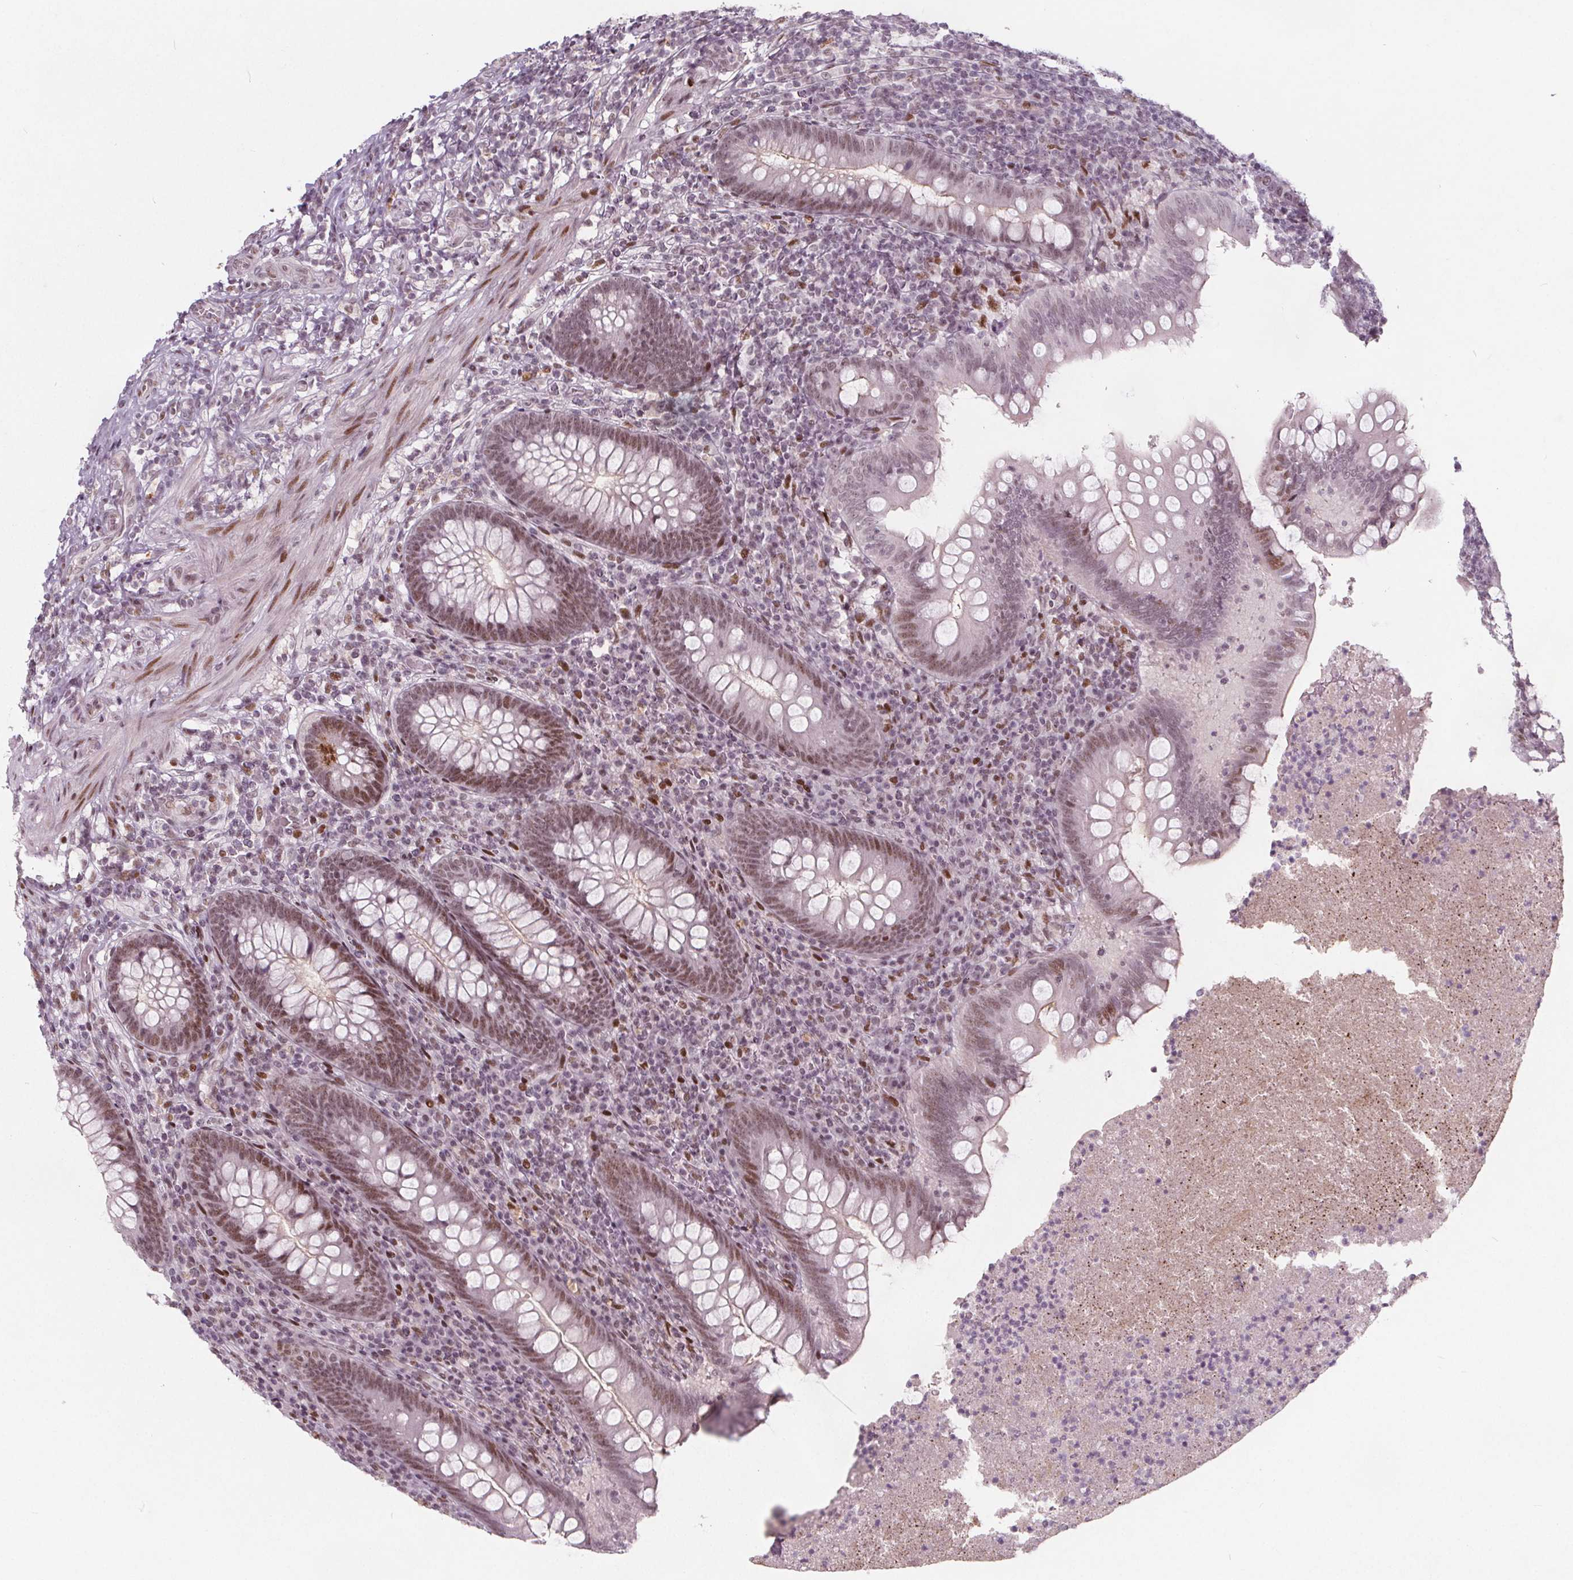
{"staining": {"intensity": "moderate", "quantity": "25%-75%", "location": "nuclear"}, "tissue": "appendix", "cell_type": "Glandular cells", "image_type": "normal", "snomed": [{"axis": "morphology", "description": "Normal tissue, NOS"}, {"axis": "topography", "description": "Appendix"}], "caption": "This image exhibits immunohistochemistry staining of normal appendix, with medium moderate nuclear positivity in approximately 25%-75% of glandular cells.", "gene": "TAF6L", "patient": {"sex": "male", "age": 47}}